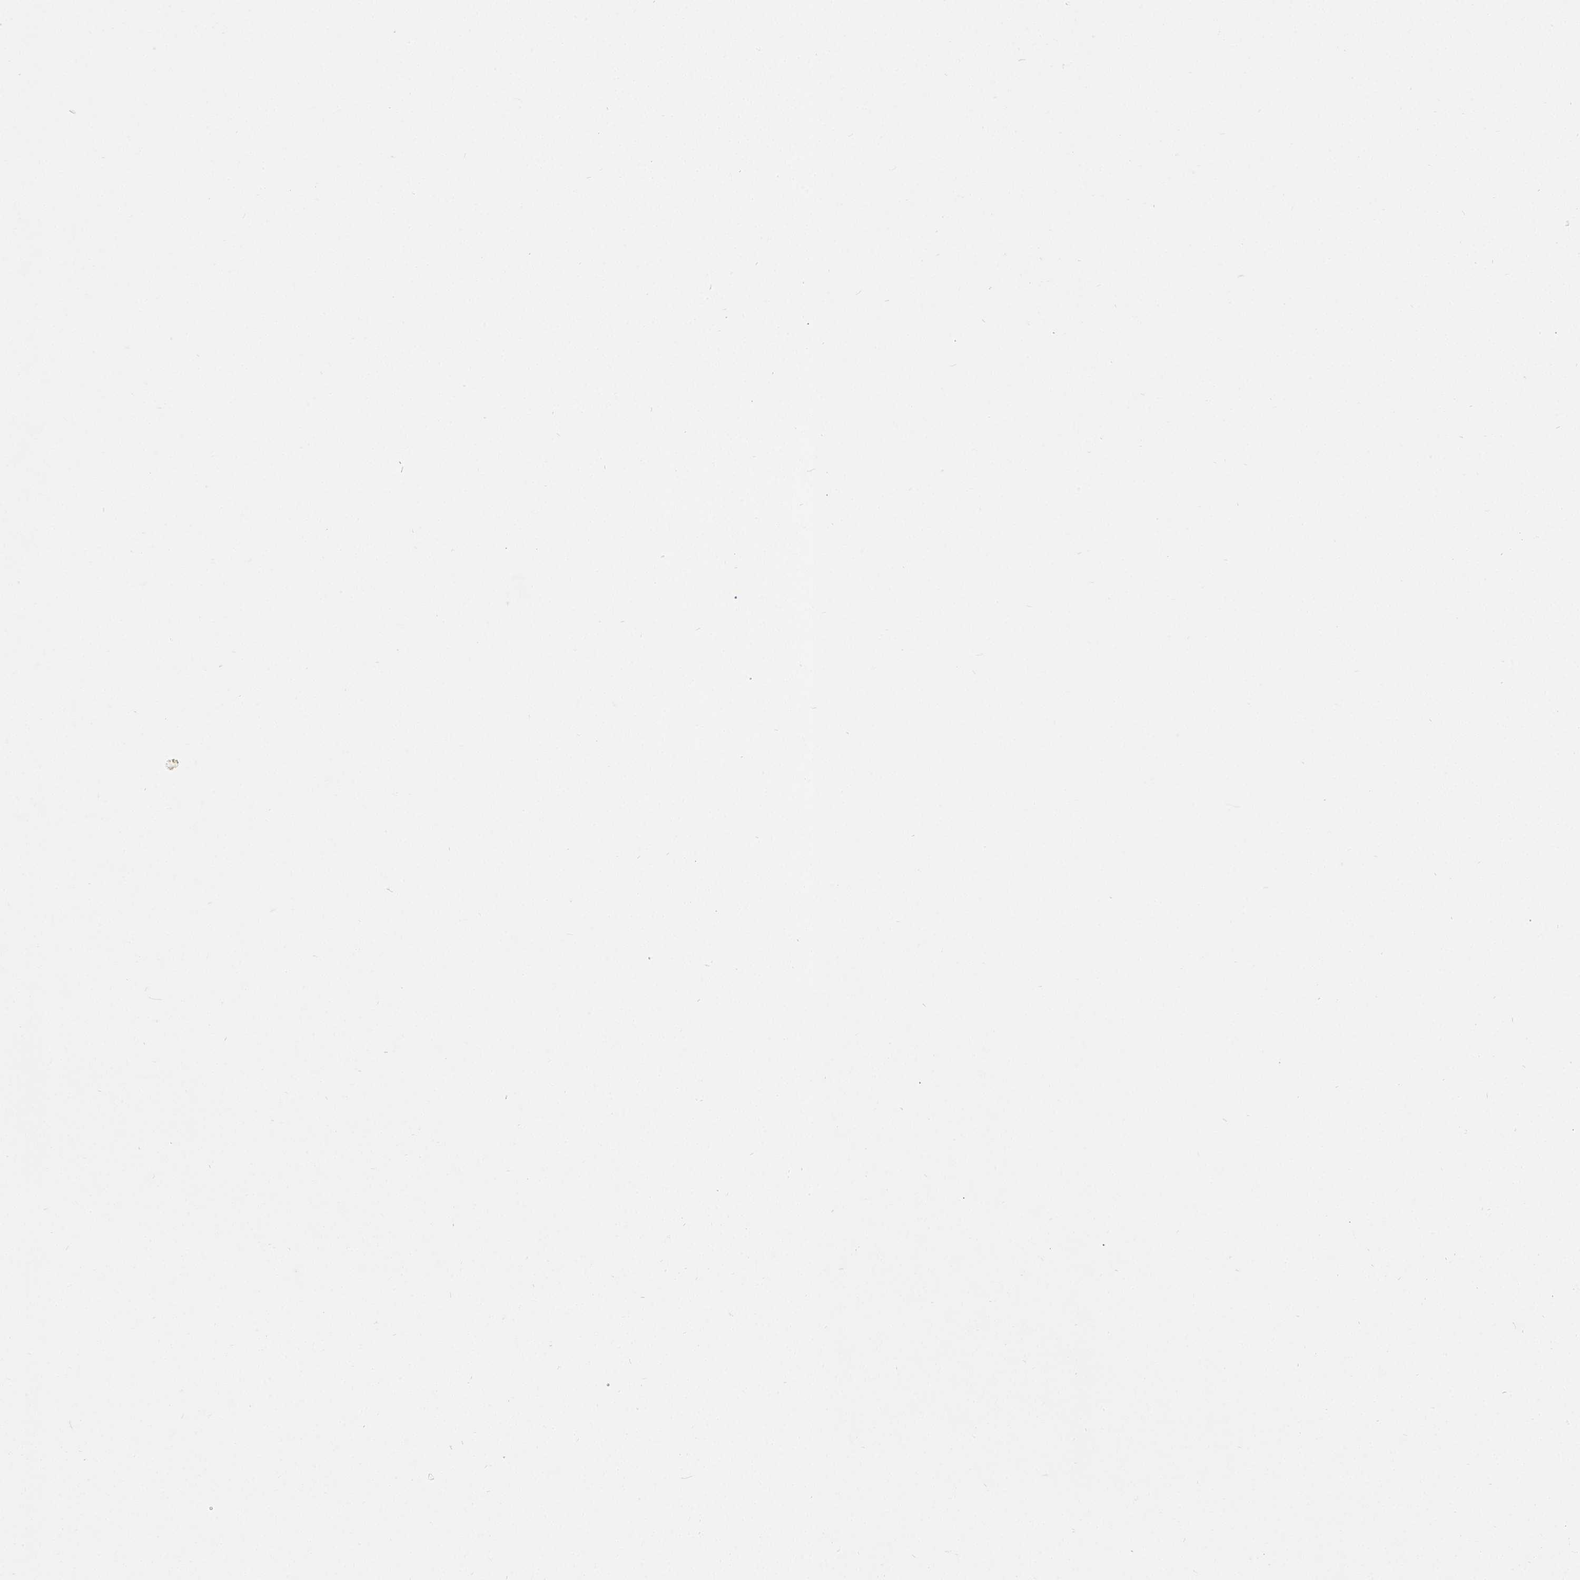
{"staining": {"intensity": "moderate", "quantity": ">75%", "location": "cytoplasmic/membranous"}, "tissue": "parathyroid gland", "cell_type": "Glandular cells", "image_type": "normal", "snomed": [{"axis": "morphology", "description": "Normal tissue, NOS"}, {"axis": "topography", "description": "Parathyroid gland"}], "caption": "Unremarkable parathyroid gland reveals moderate cytoplasmic/membranous expression in approximately >75% of glandular cells, visualized by immunohistochemistry. (IHC, brightfield microscopy, high magnification).", "gene": "MTDH", "patient": {"sex": "female", "age": 56}}